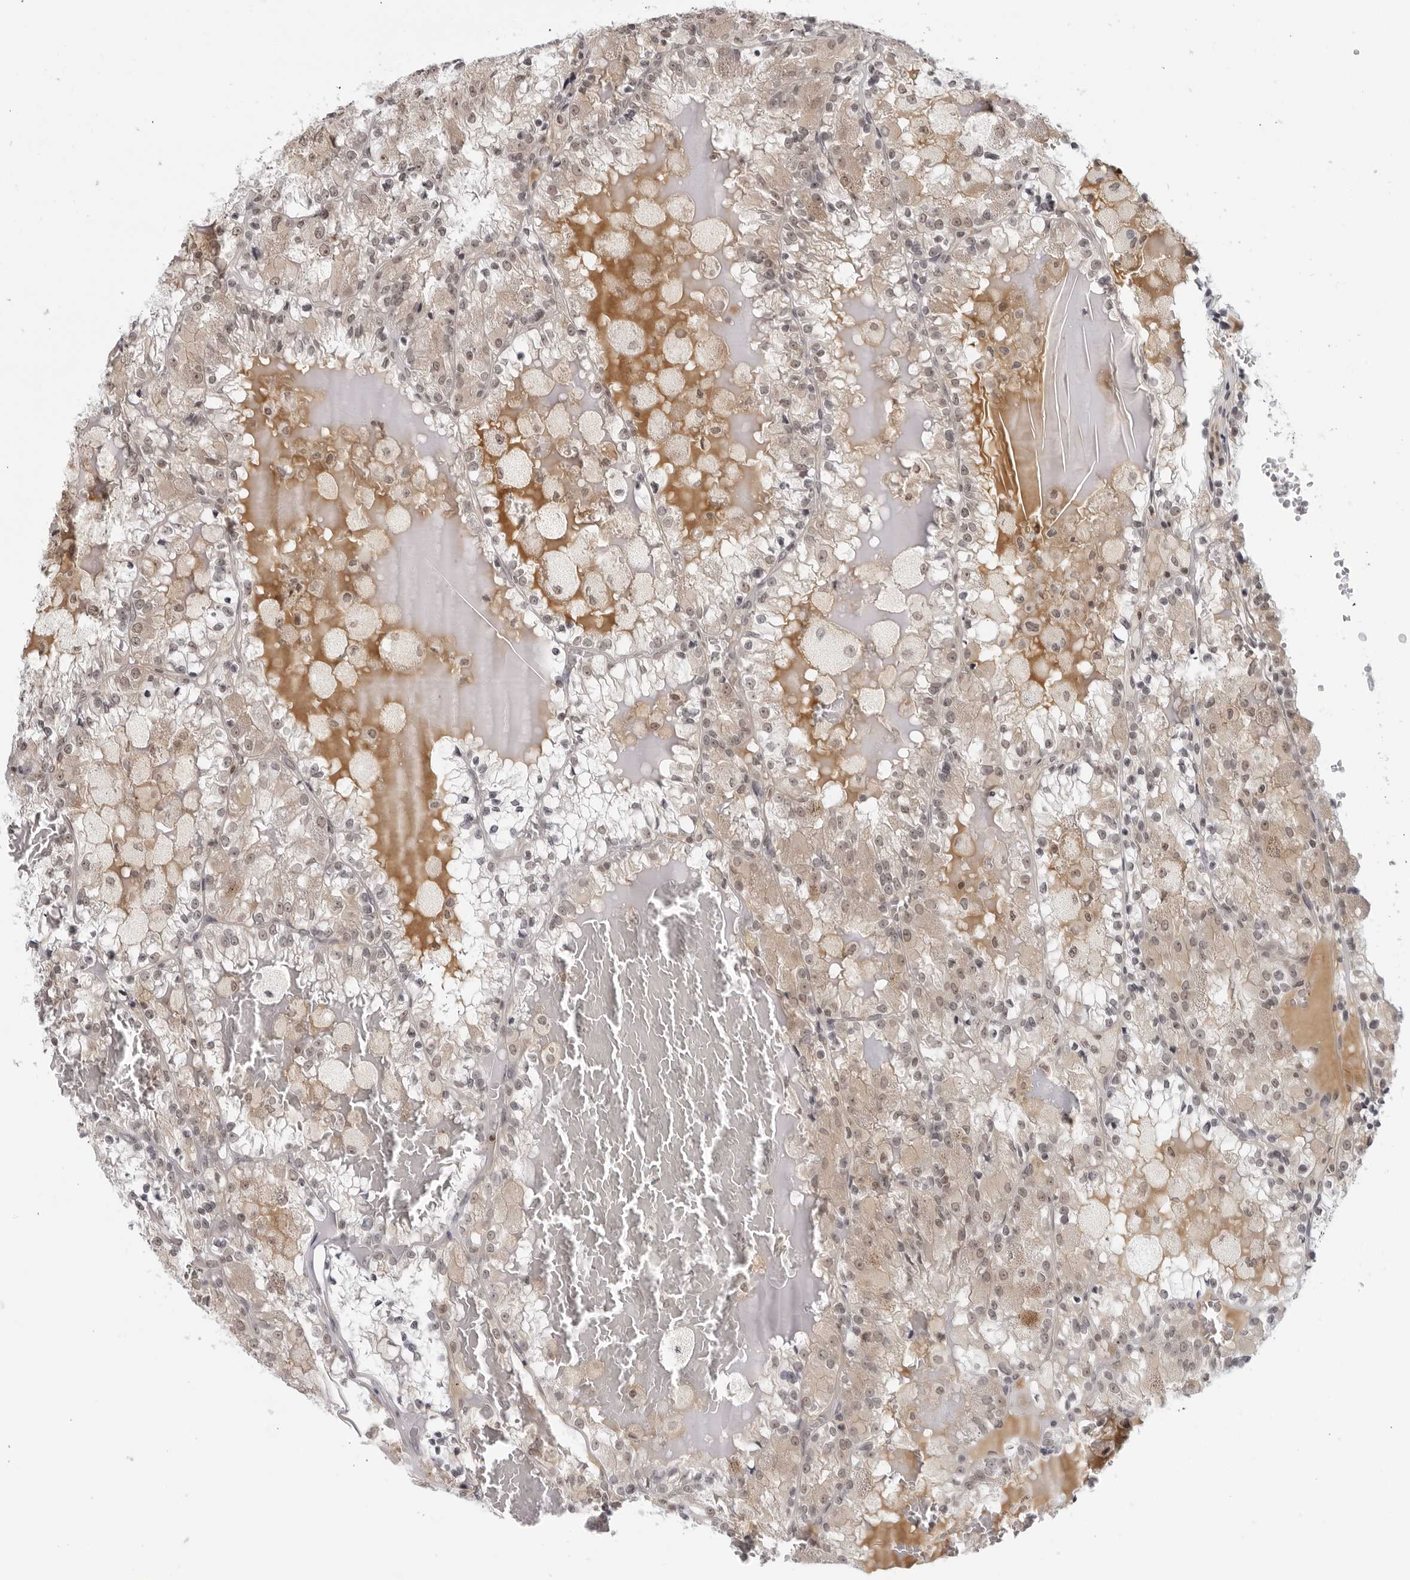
{"staining": {"intensity": "weak", "quantity": "<25%", "location": "cytoplasmic/membranous,nuclear"}, "tissue": "renal cancer", "cell_type": "Tumor cells", "image_type": "cancer", "snomed": [{"axis": "morphology", "description": "Adenocarcinoma, NOS"}, {"axis": "topography", "description": "Kidney"}], "caption": "High power microscopy histopathology image of an immunohistochemistry (IHC) micrograph of renal cancer, revealing no significant expression in tumor cells.", "gene": "CC2D1B", "patient": {"sex": "female", "age": 56}}